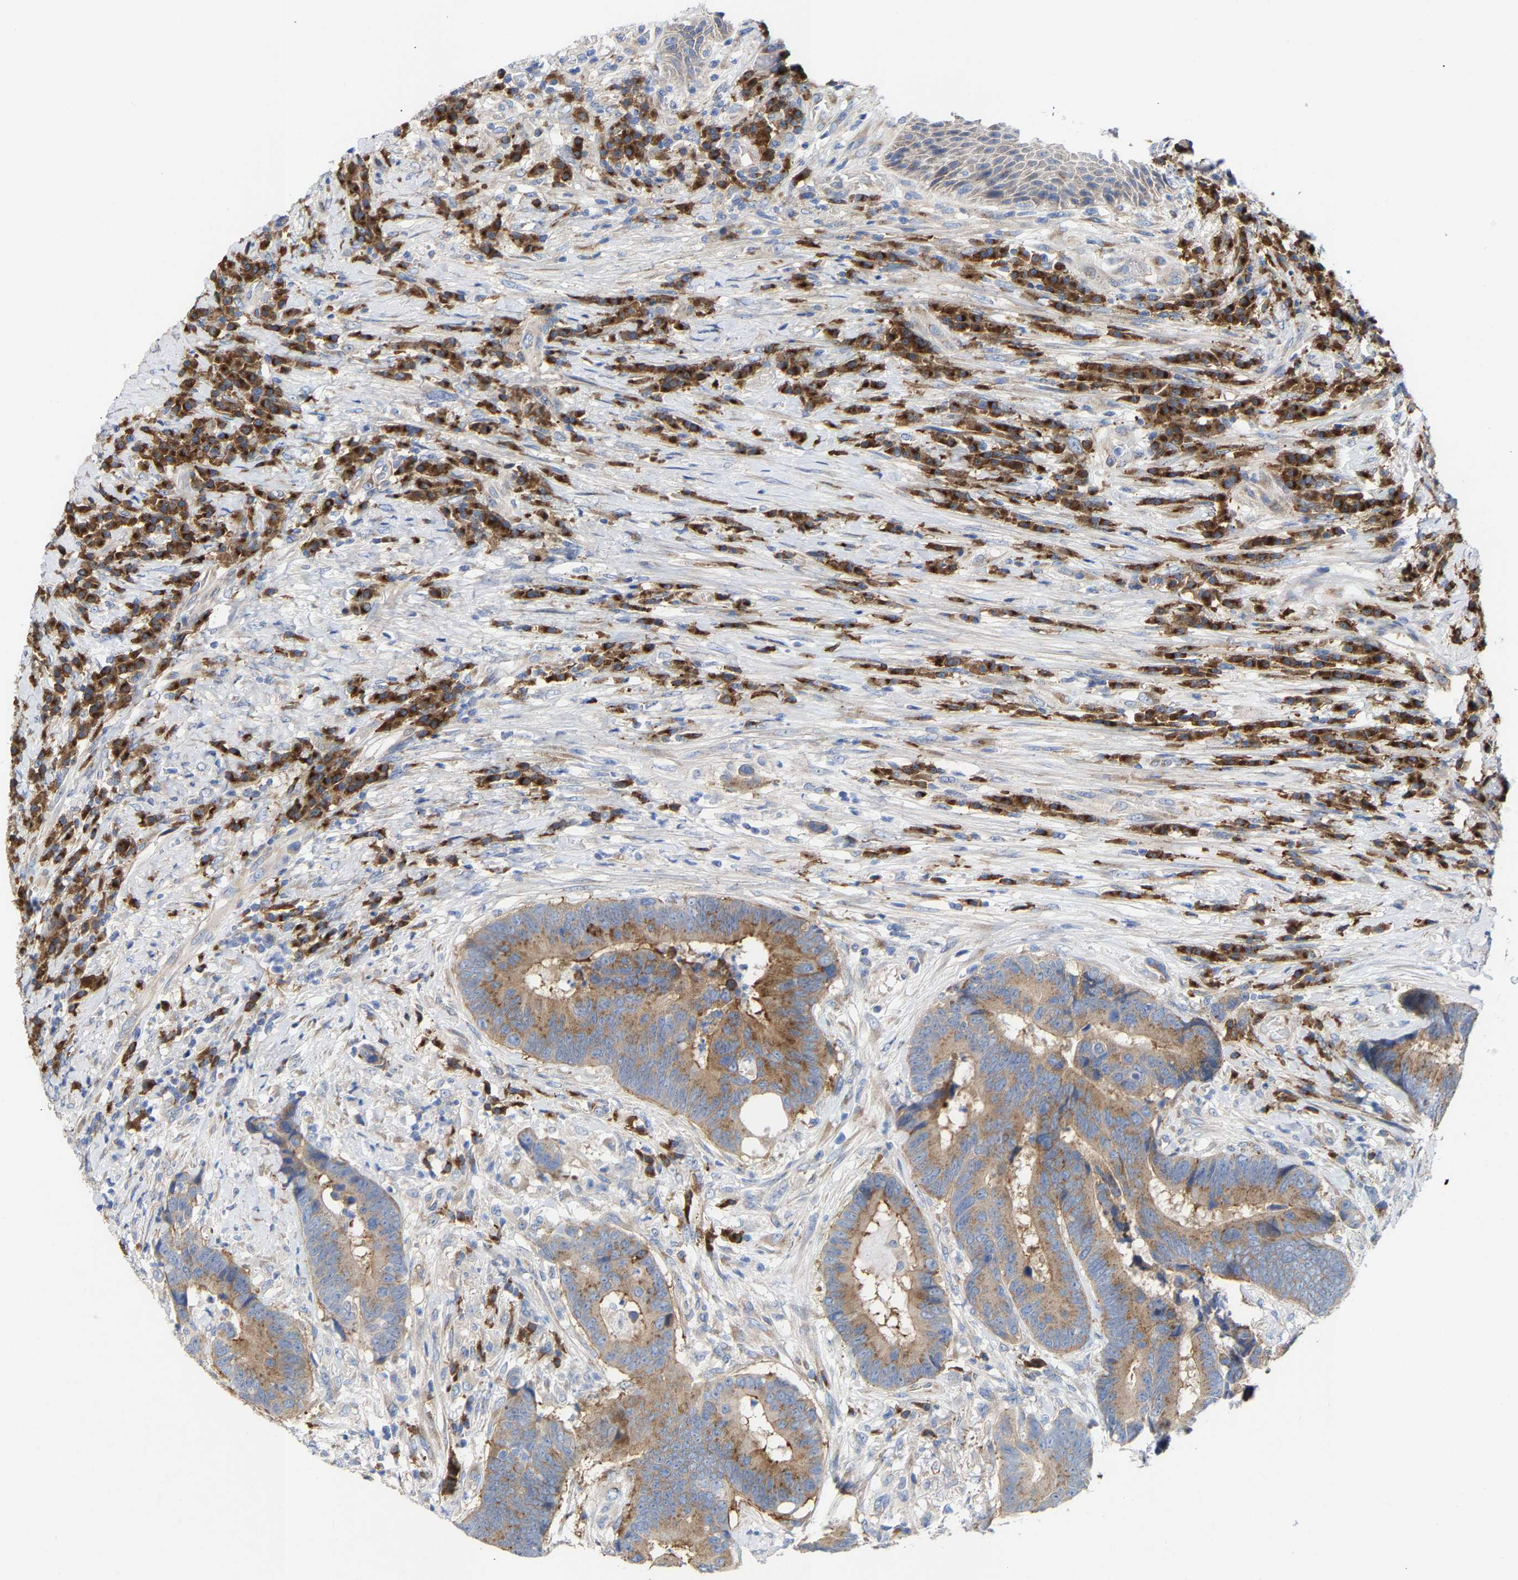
{"staining": {"intensity": "moderate", "quantity": ">75%", "location": "cytoplasmic/membranous"}, "tissue": "colorectal cancer", "cell_type": "Tumor cells", "image_type": "cancer", "snomed": [{"axis": "morphology", "description": "Adenocarcinoma, NOS"}, {"axis": "topography", "description": "Rectum"}, {"axis": "topography", "description": "Anal"}], "caption": "This is a photomicrograph of immunohistochemistry staining of colorectal adenocarcinoma, which shows moderate staining in the cytoplasmic/membranous of tumor cells.", "gene": "PPP1R15A", "patient": {"sex": "female", "age": 89}}